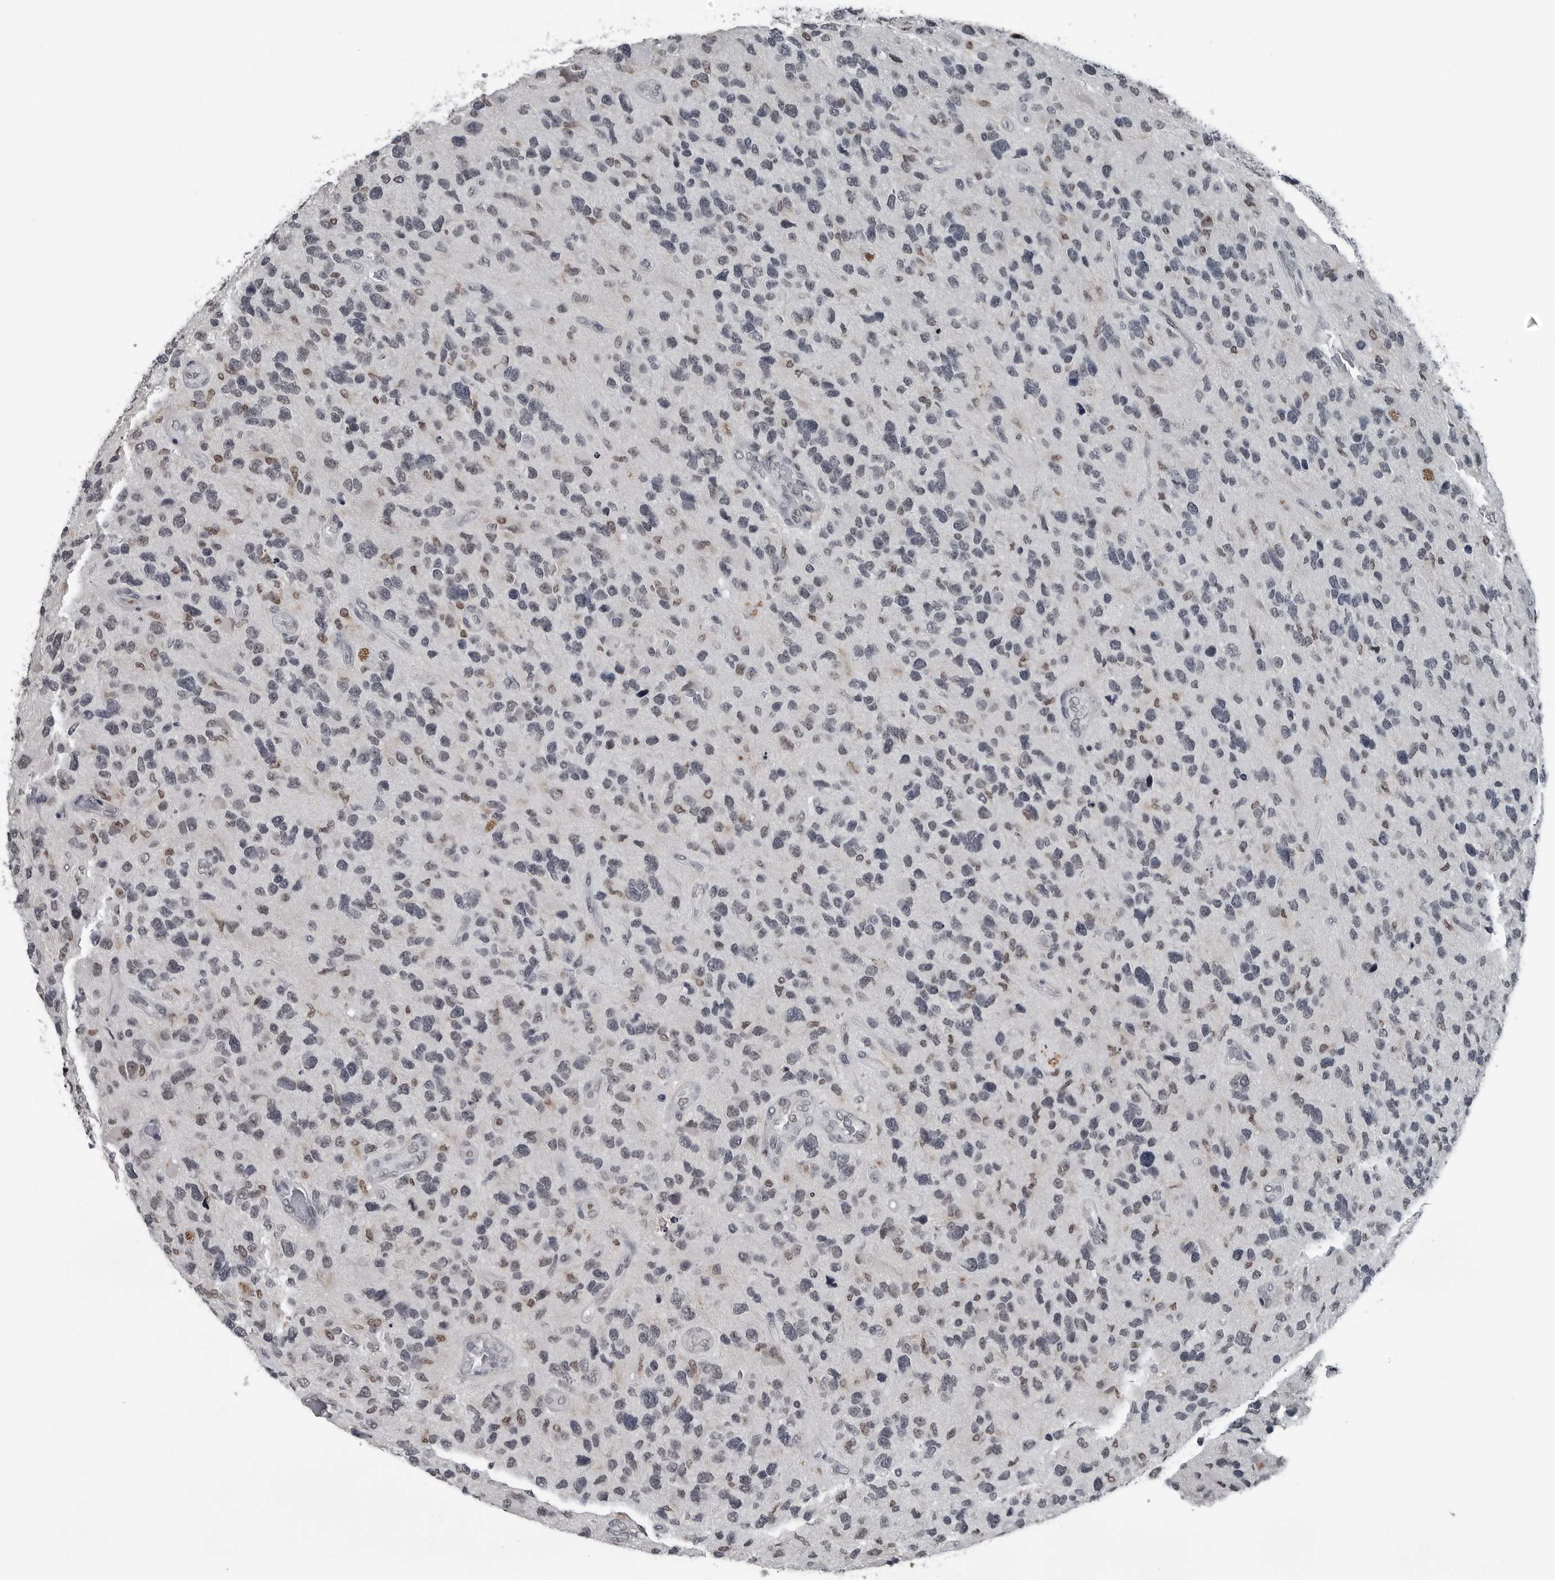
{"staining": {"intensity": "moderate", "quantity": "<25%", "location": "nuclear"}, "tissue": "glioma", "cell_type": "Tumor cells", "image_type": "cancer", "snomed": [{"axis": "morphology", "description": "Glioma, malignant, High grade"}, {"axis": "topography", "description": "Brain"}], "caption": "Human malignant glioma (high-grade) stained with a protein marker shows moderate staining in tumor cells.", "gene": "AKR1A1", "patient": {"sex": "female", "age": 58}}